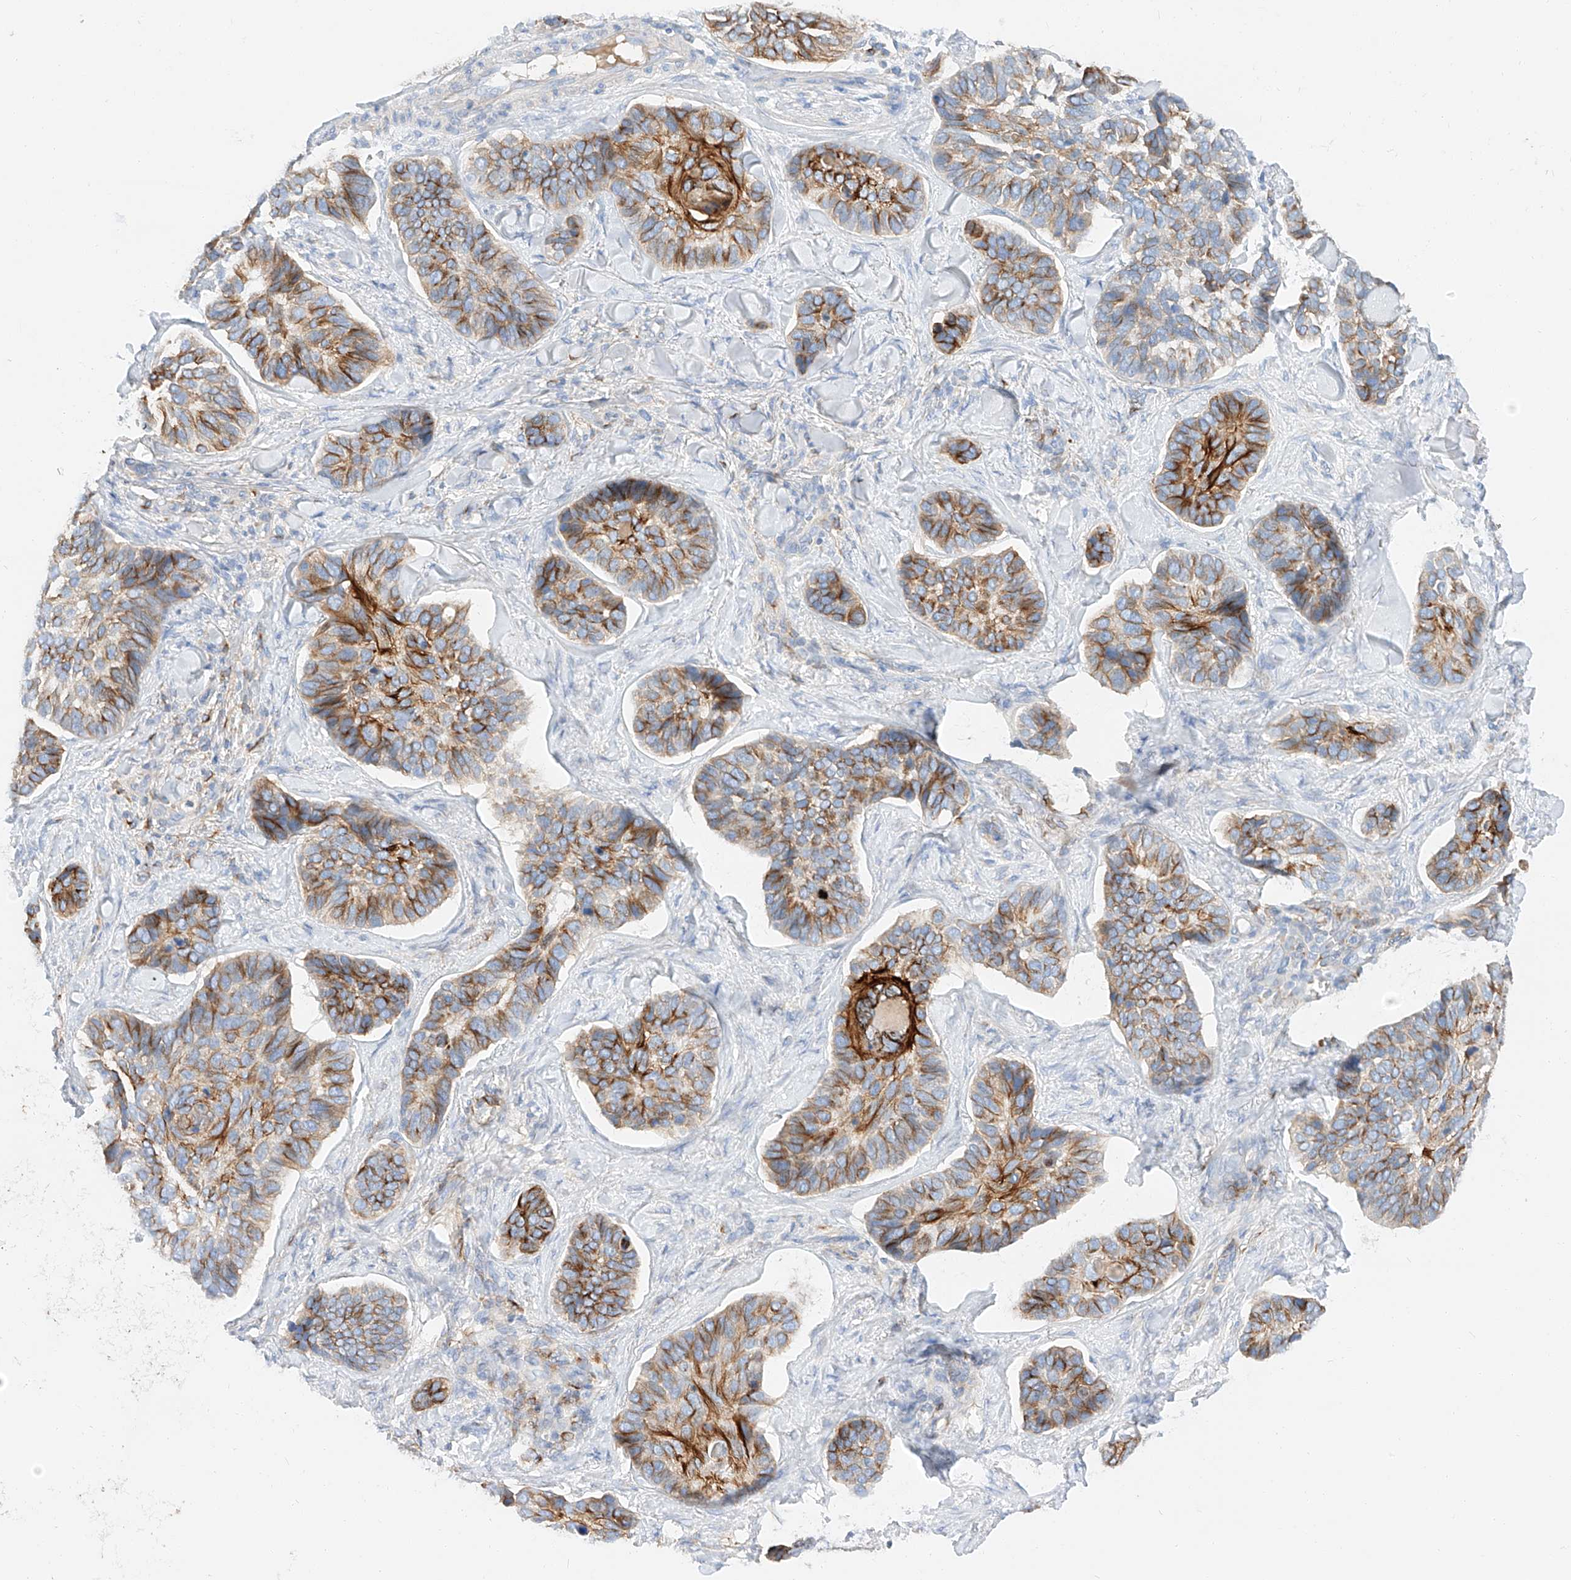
{"staining": {"intensity": "moderate", "quantity": "25%-75%", "location": "cytoplasmic/membranous"}, "tissue": "skin cancer", "cell_type": "Tumor cells", "image_type": "cancer", "snomed": [{"axis": "morphology", "description": "Basal cell carcinoma"}, {"axis": "topography", "description": "Skin"}], "caption": "Immunohistochemistry (IHC) (DAB (3,3'-diaminobenzidine)) staining of human skin basal cell carcinoma exhibits moderate cytoplasmic/membranous protein positivity in approximately 25%-75% of tumor cells.", "gene": "MAP7", "patient": {"sex": "male", "age": 62}}